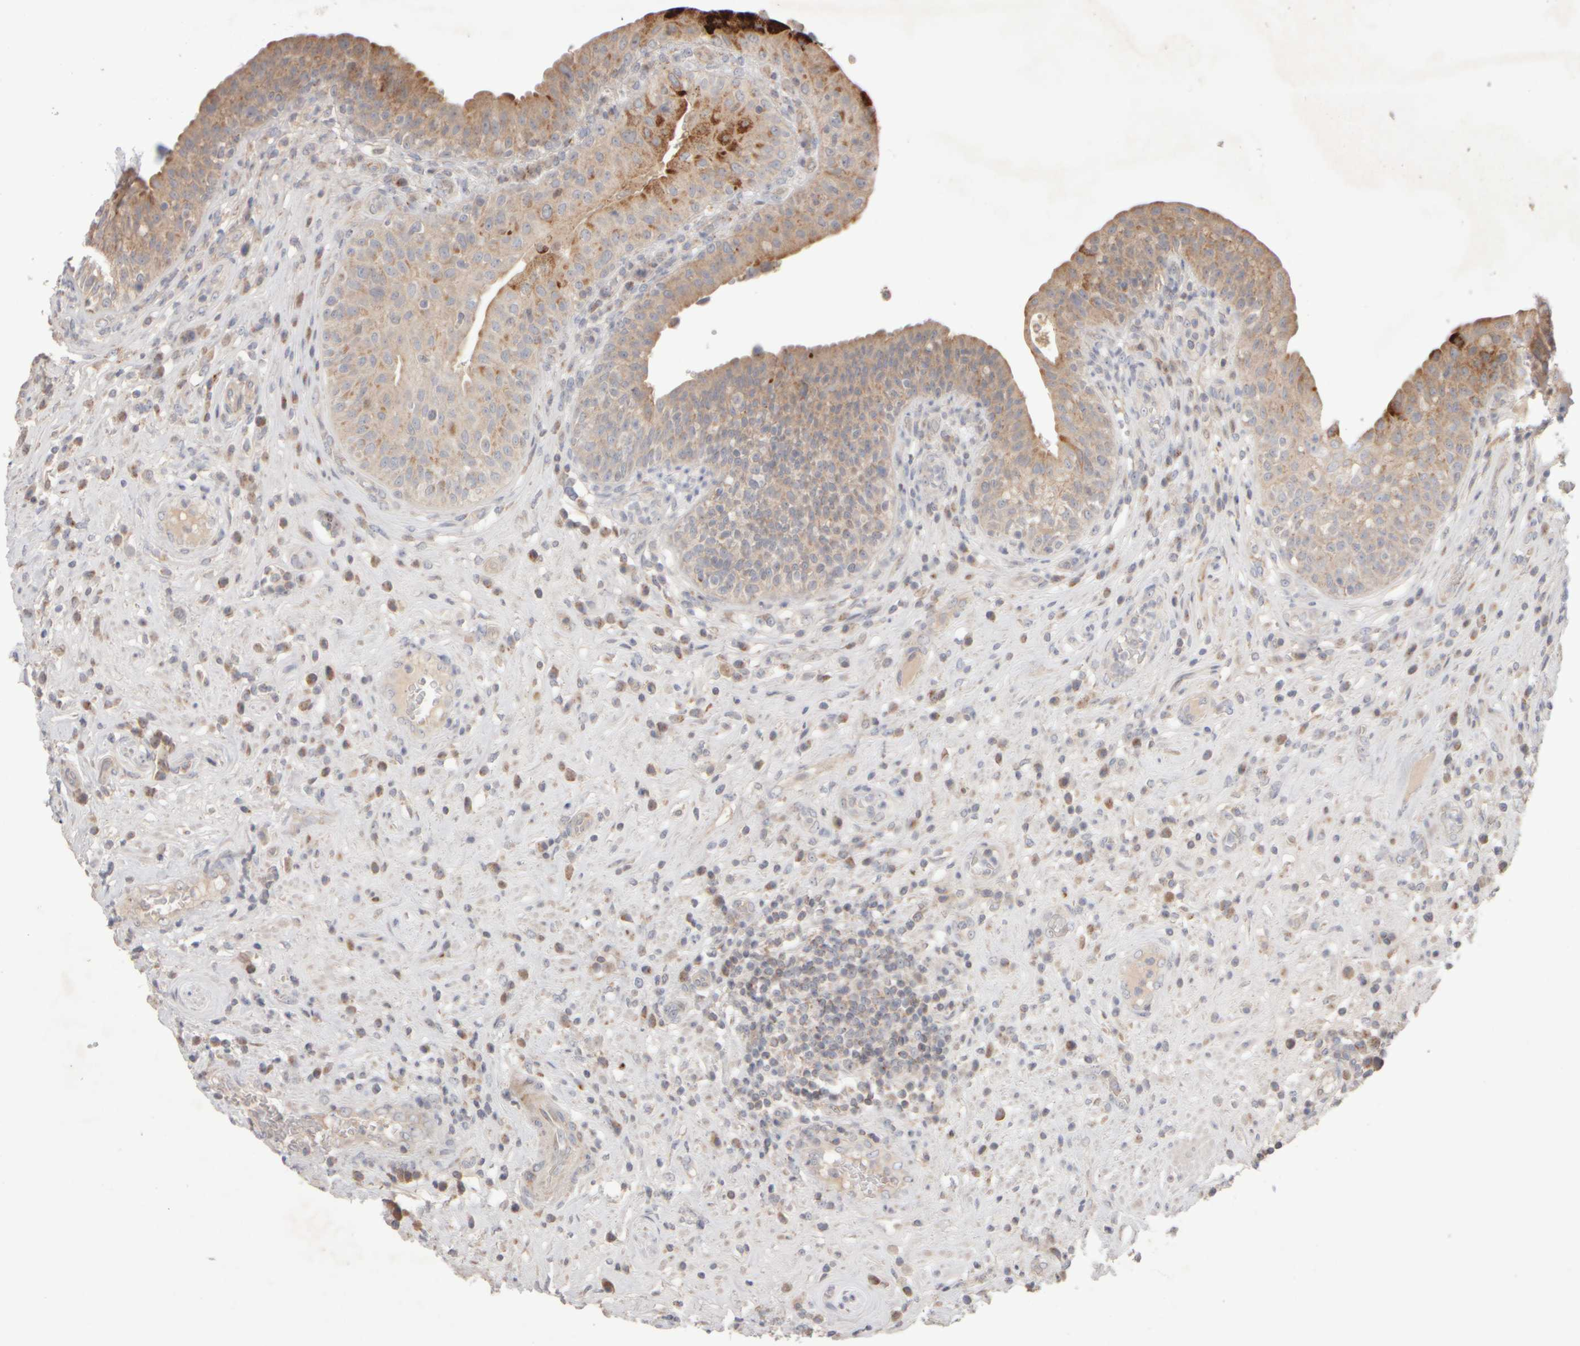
{"staining": {"intensity": "moderate", "quantity": ">75%", "location": "cytoplasmic/membranous"}, "tissue": "urinary bladder", "cell_type": "Urothelial cells", "image_type": "normal", "snomed": [{"axis": "morphology", "description": "Normal tissue, NOS"}, {"axis": "topography", "description": "Urinary bladder"}], "caption": "Immunohistochemical staining of unremarkable human urinary bladder reveals medium levels of moderate cytoplasmic/membranous staining in about >75% of urothelial cells.", "gene": "CHADL", "patient": {"sex": "female", "age": 62}}